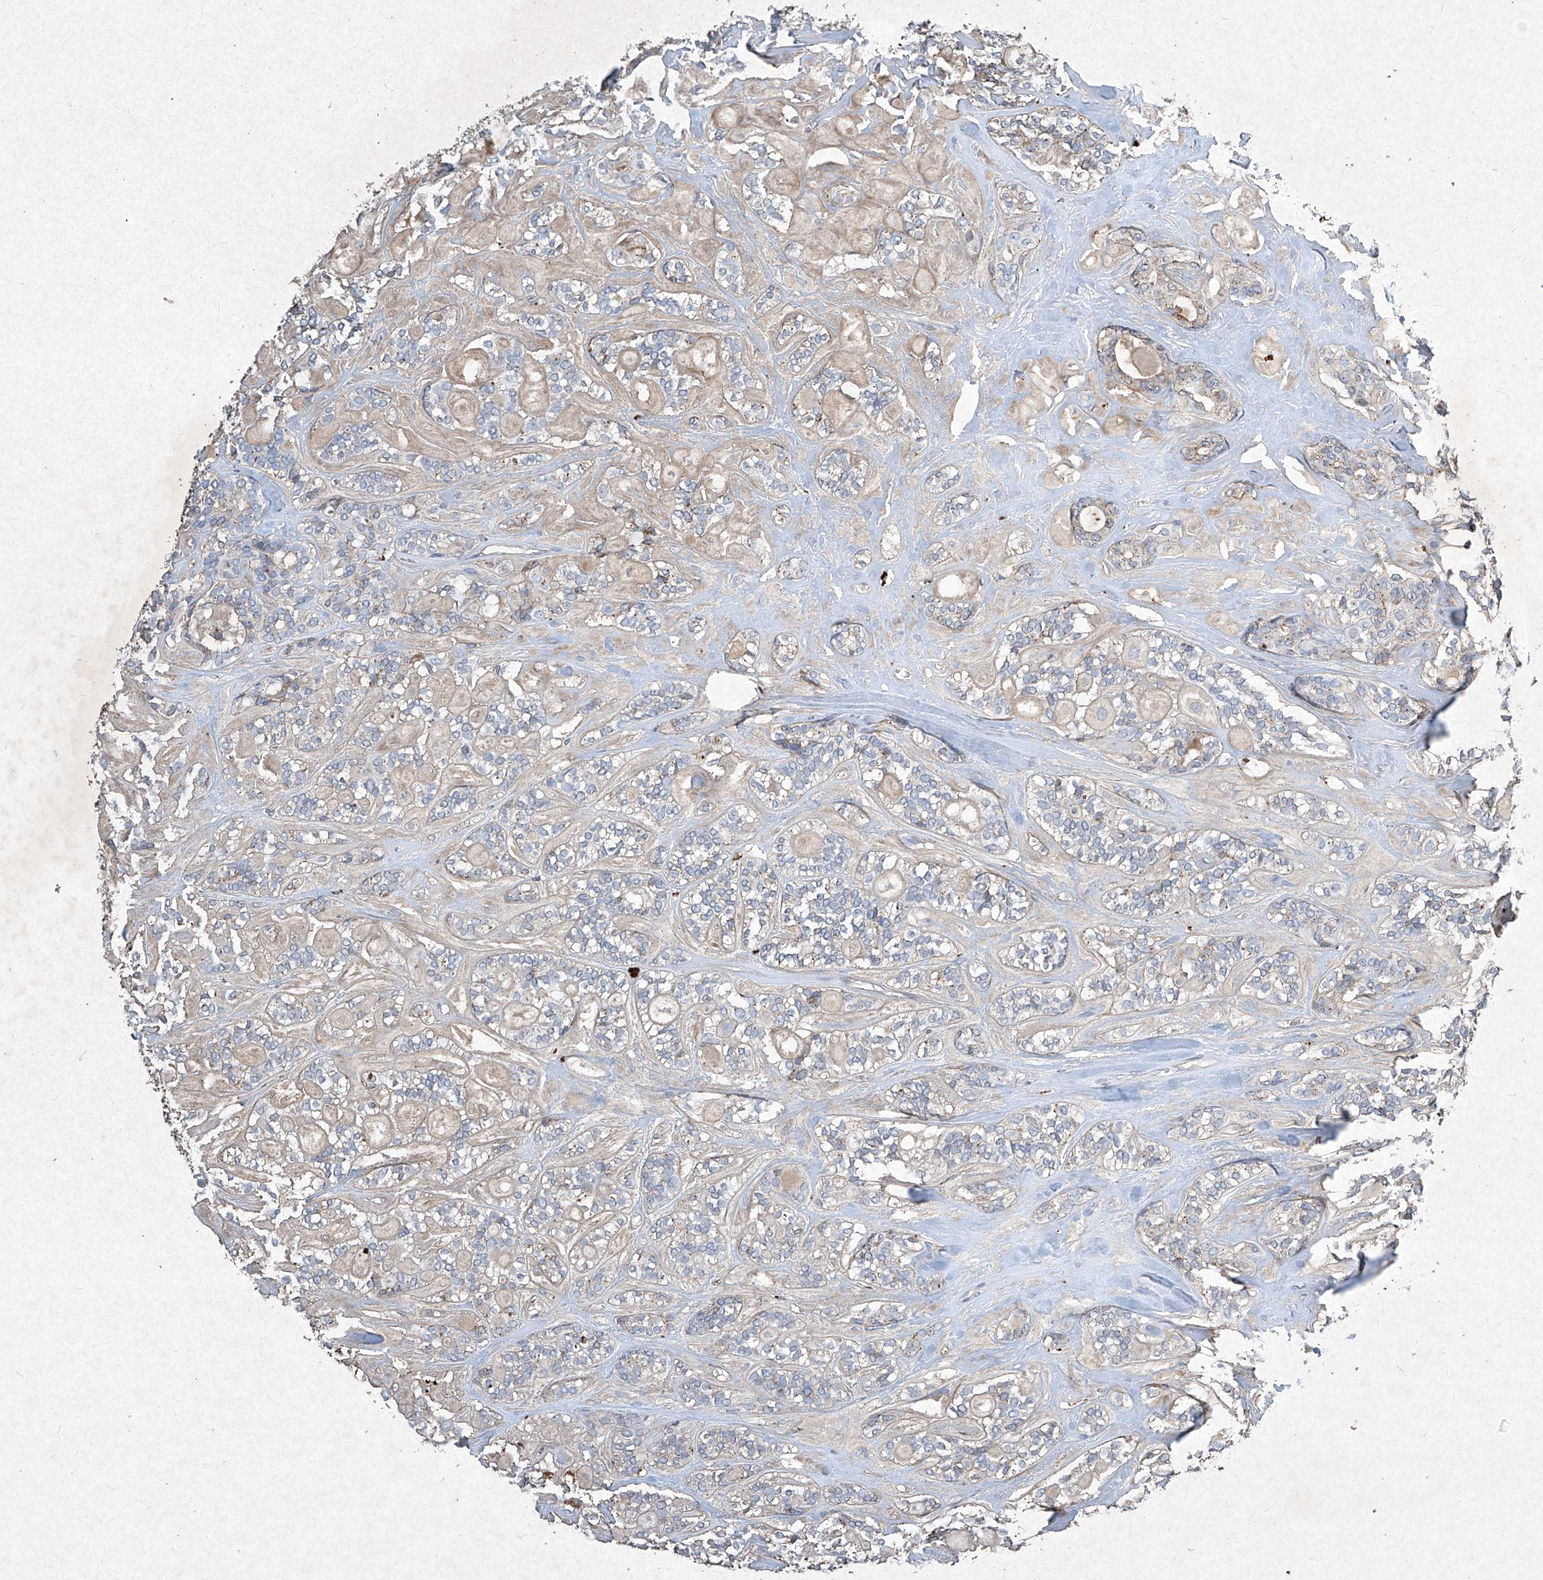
{"staining": {"intensity": "moderate", "quantity": "<25%", "location": "cytoplasmic/membranous"}, "tissue": "head and neck cancer", "cell_type": "Tumor cells", "image_type": "cancer", "snomed": [{"axis": "morphology", "description": "Adenocarcinoma, NOS"}, {"axis": "topography", "description": "Head-Neck"}], "caption": "Immunohistochemical staining of human adenocarcinoma (head and neck) demonstrates moderate cytoplasmic/membranous protein positivity in approximately <25% of tumor cells.", "gene": "MED16", "patient": {"sex": "male", "age": 66}}